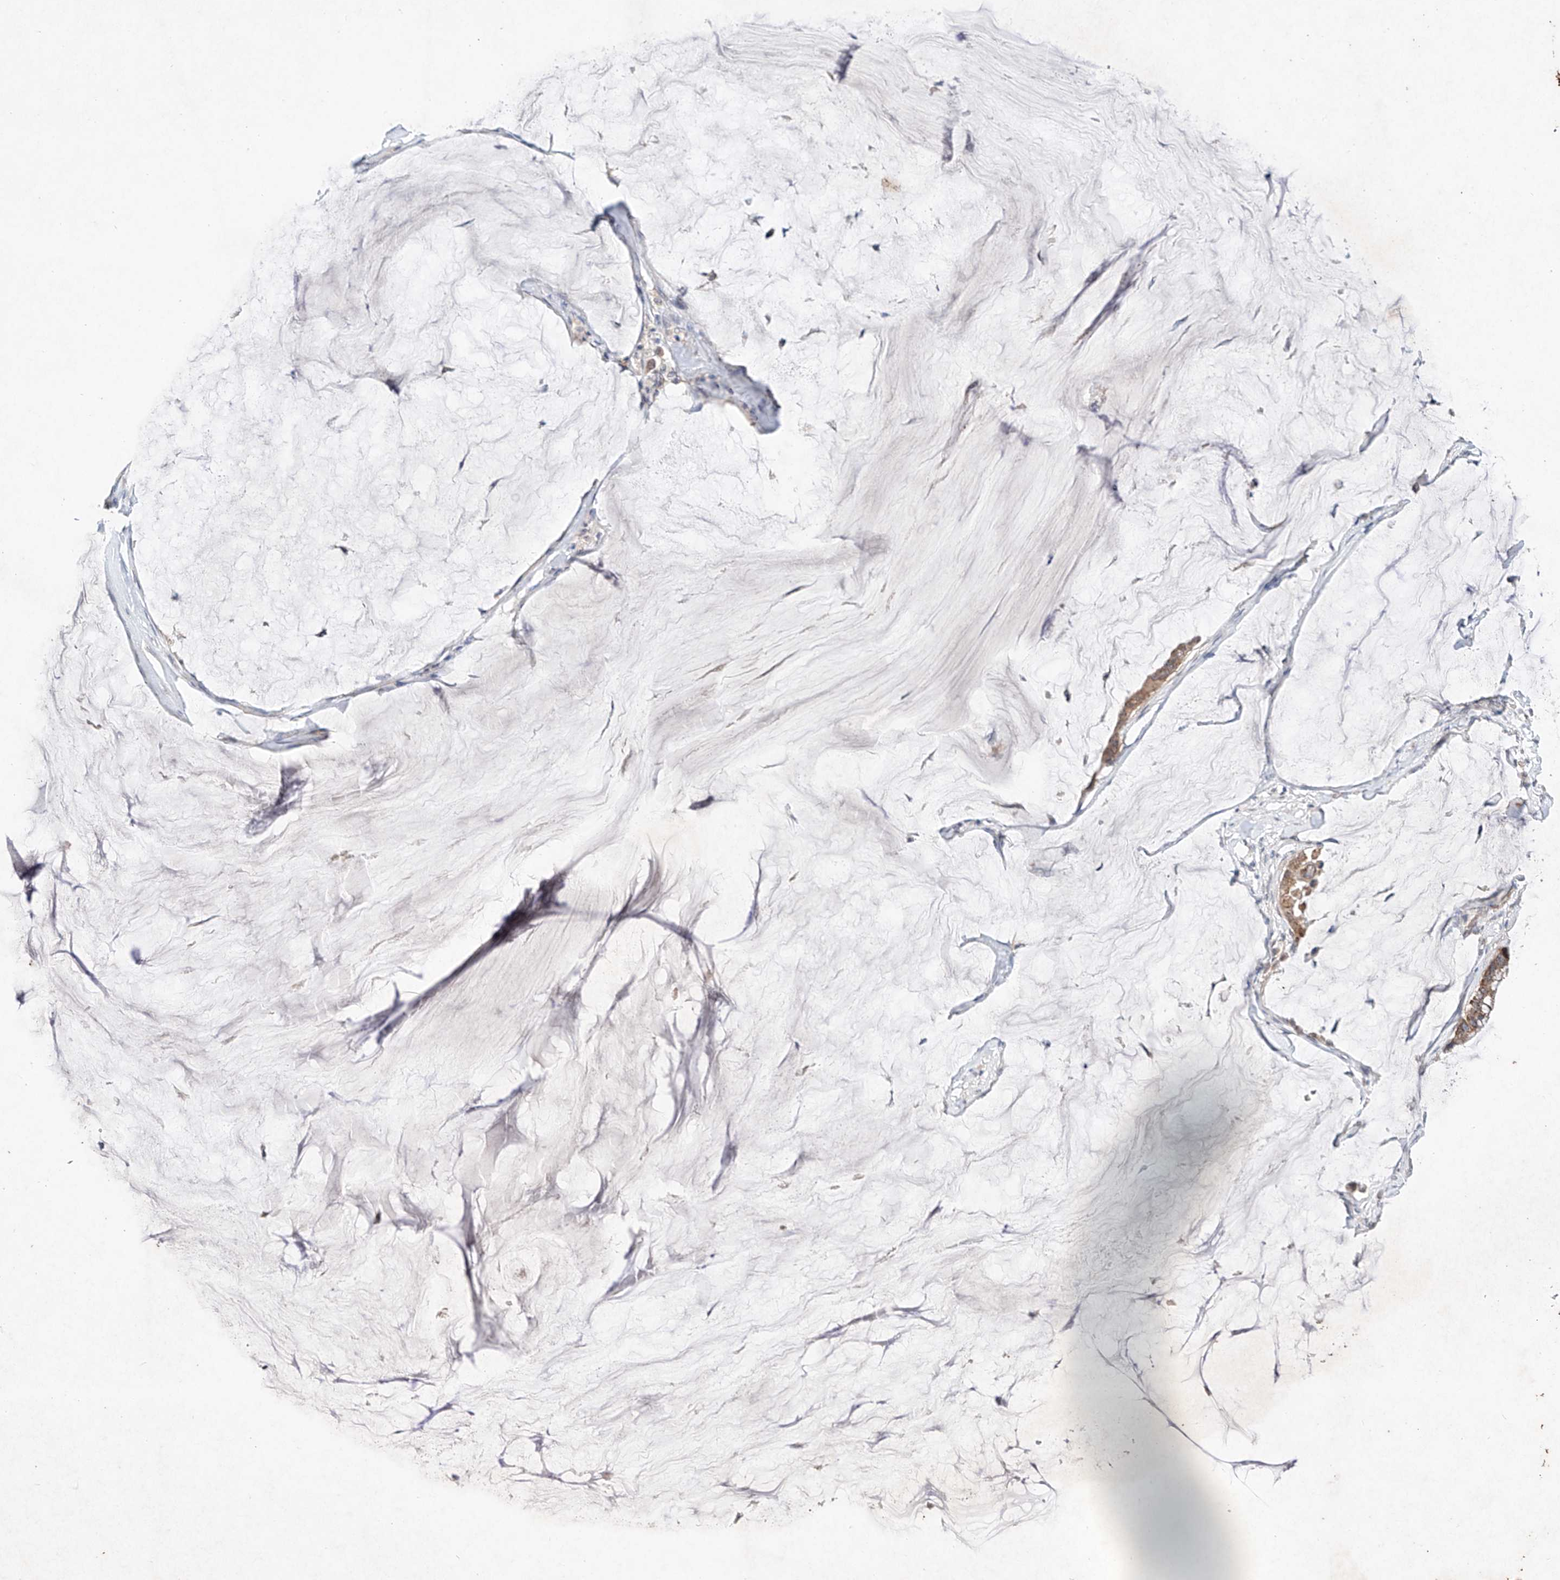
{"staining": {"intensity": "moderate", "quantity": ">75%", "location": "cytoplasmic/membranous"}, "tissue": "pancreatic cancer", "cell_type": "Tumor cells", "image_type": "cancer", "snomed": [{"axis": "morphology", "description": "Adenocarcinoma, NOS"}, {"axis": "topography", "description": "Pancreas"}], "caption": "Immunohistochemical staining of pancreatic cancer (adenocarcinoma) displays moderate cytoplasmic/membranous protein expression in approximately >75% of tumor cells.", "gene": "FASTK", "patient": {"sex": "male", "age": 41}}